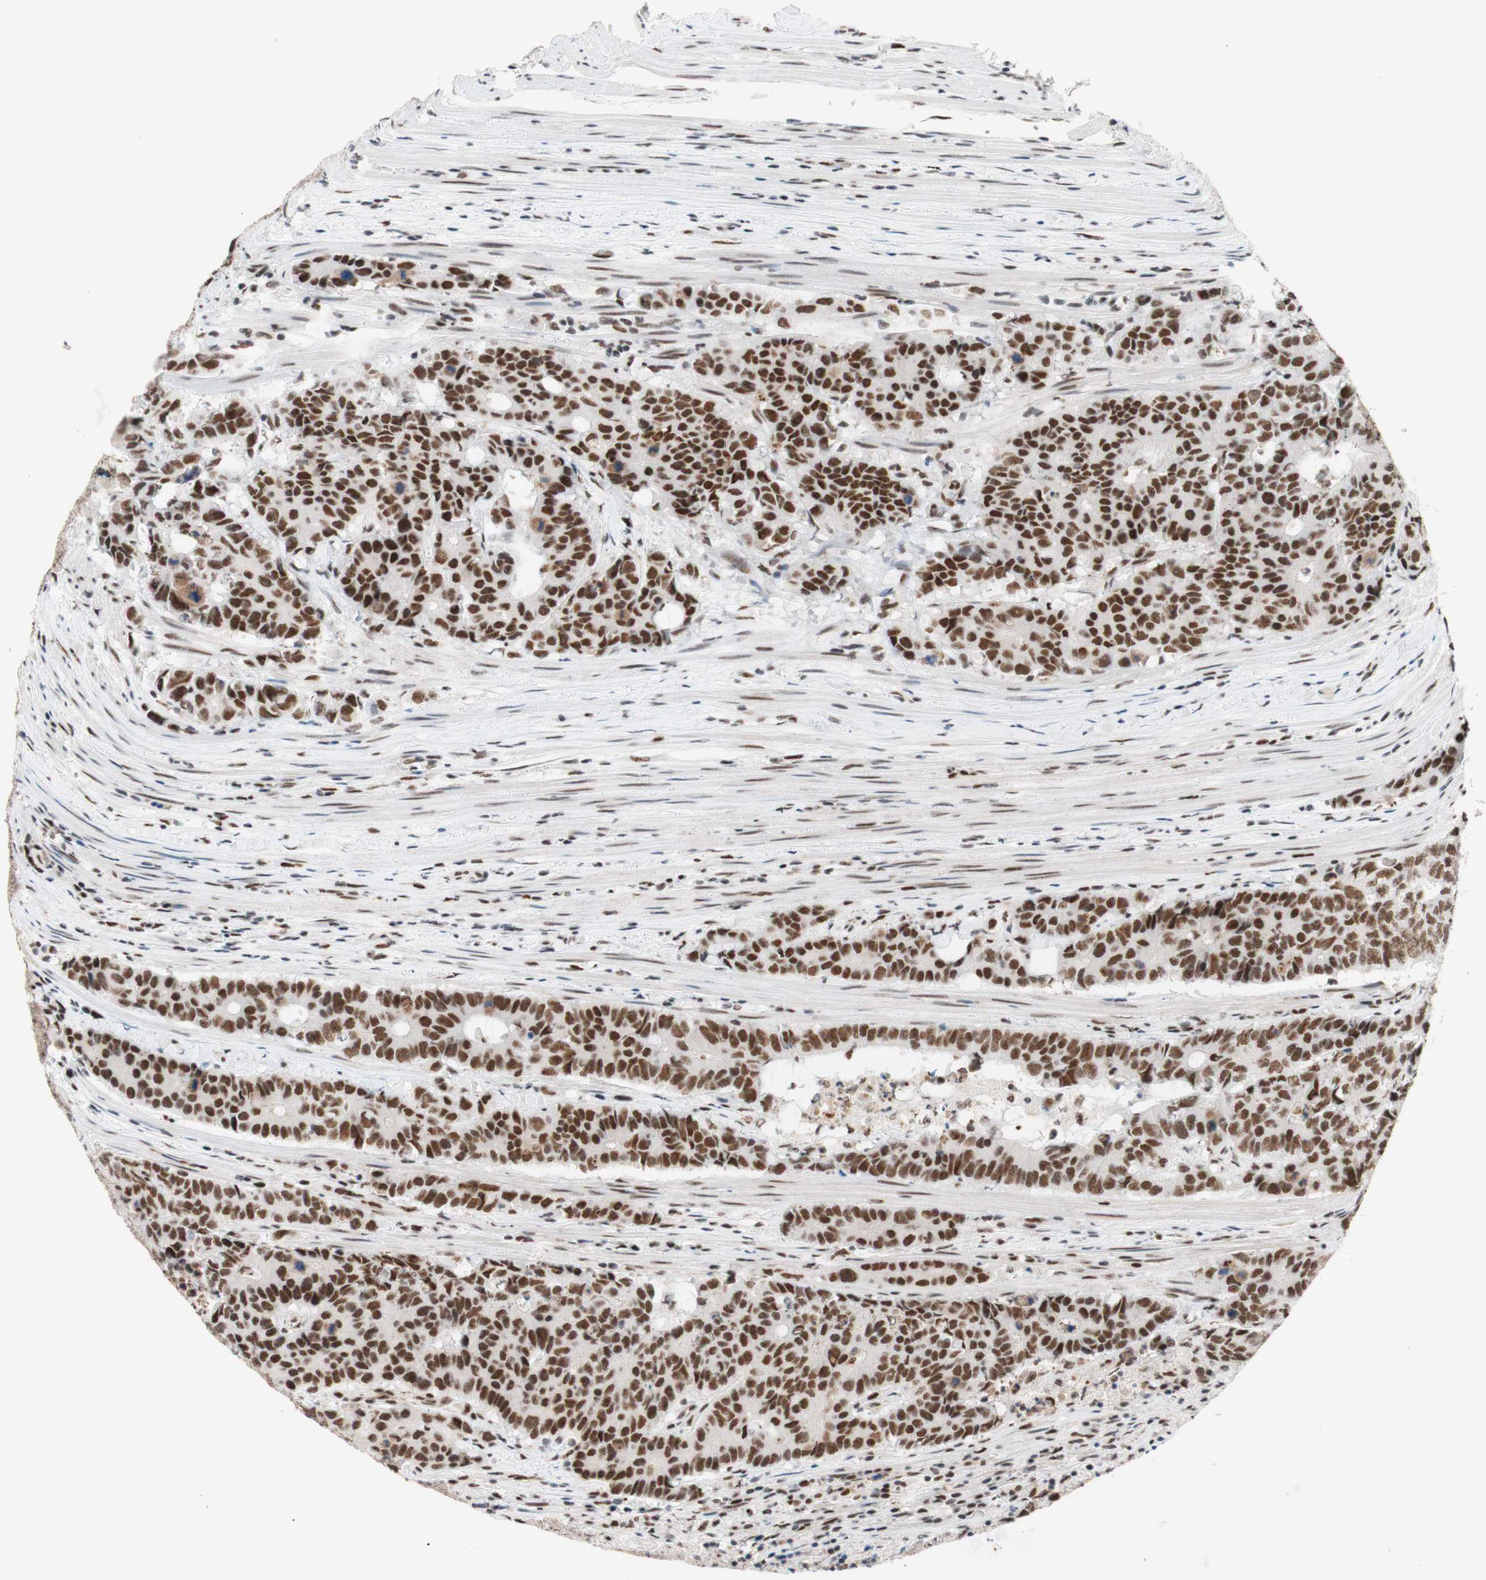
{"staining": {"intensity": "strong", "quantity": ">75%", "location": "nuclear"}, "tissue": "colorectal cancer", "cell_type": "Tumor cells", "image_type": "cancer", "snomed": [{"axis": "morphology", "description": "Adenocarcinoma, NOS"}, {"axis": "topography", "description": "Colon"}], "caption": "Protein expression analysis of colorectal cancer (adenocarcinoma) shows strong nuclear positivity in approximately >75% of tumor cells.", "gene": "PRPF19", "patient": {"sex": "female", "age": 86}}